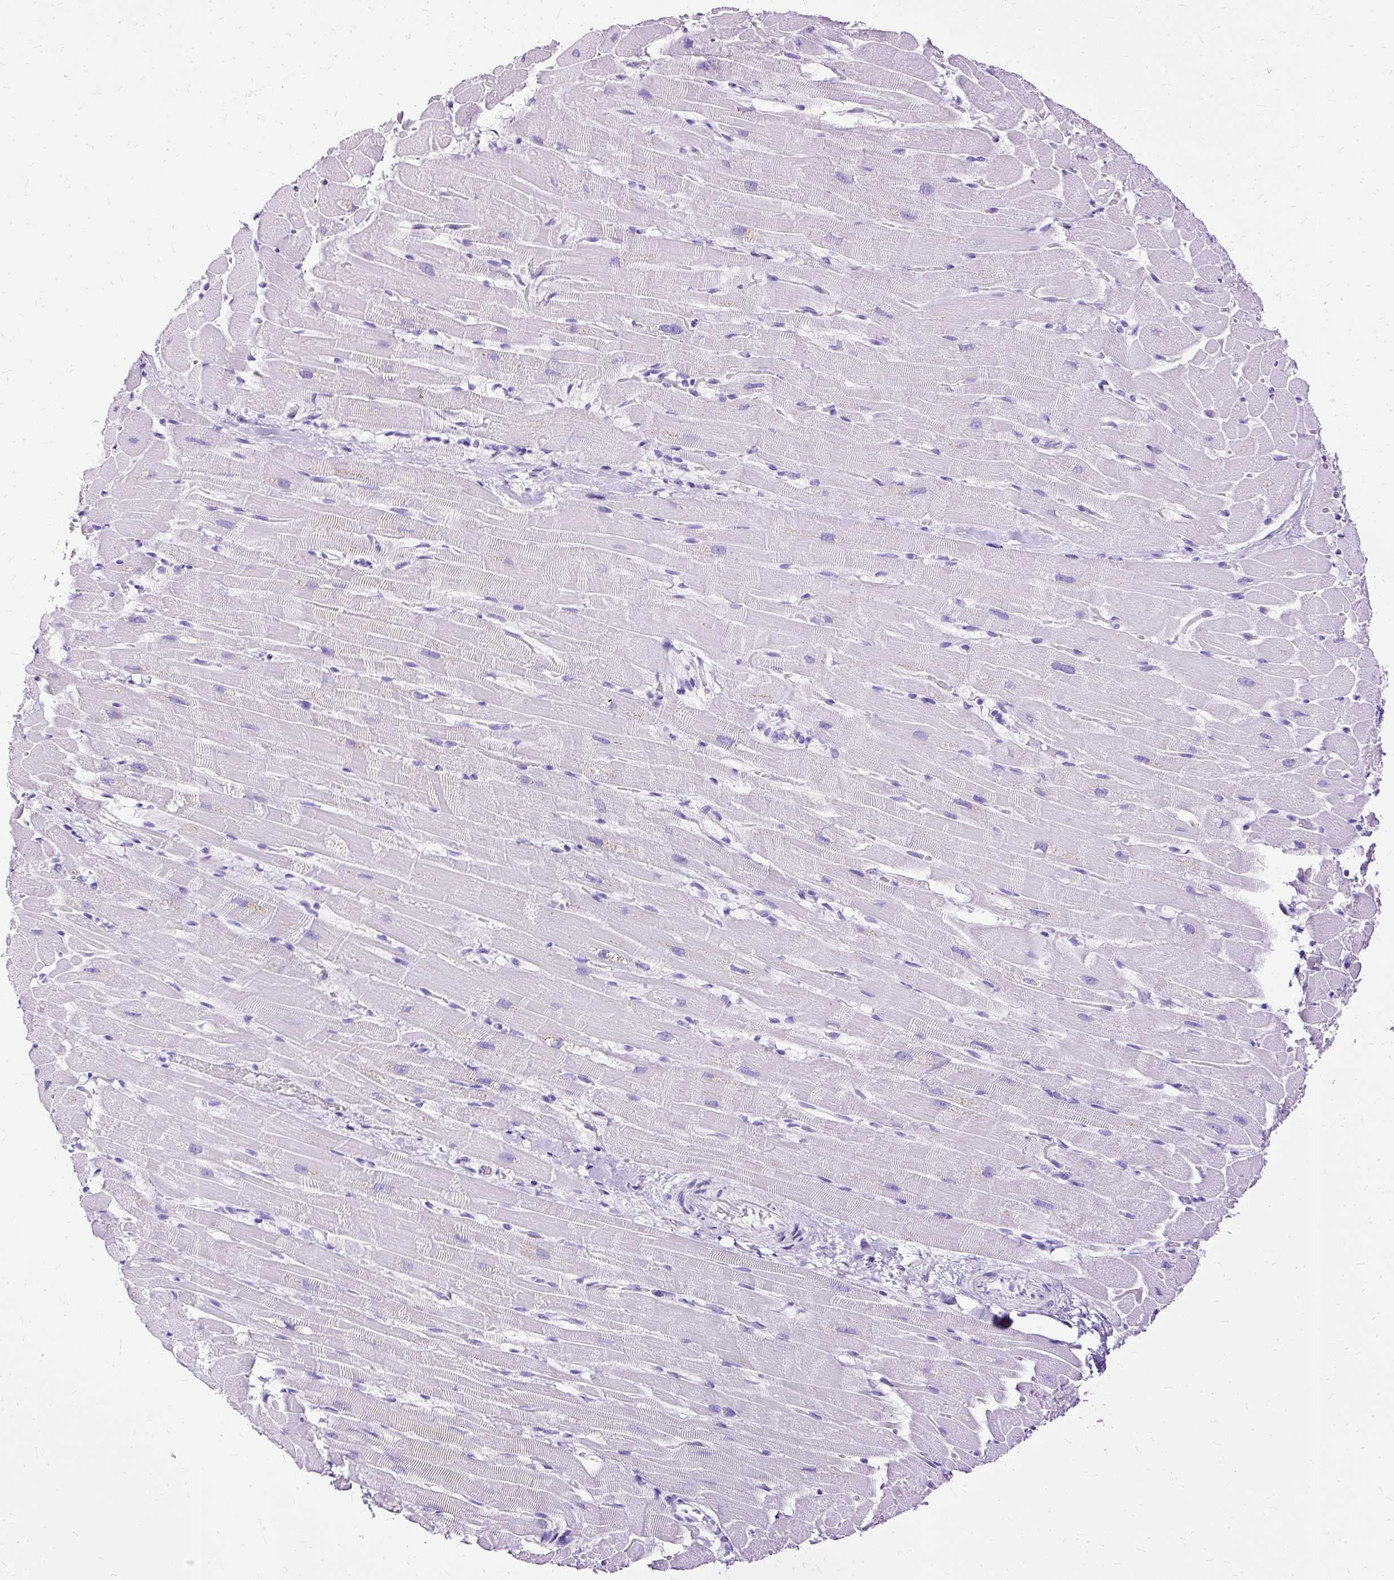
{"staining": {"intensity": "negative", "quantity": "none", "location": "none"}, "tissue": "heart muscle", "cell_type": "Cardiomyocytes", "image_type": "normal", "snomed": [{"axis": "morphology", "description": "Normal tissue, NOS"}, {"axis": "topography", "description": "Heart"}], "caption": "Protein analysis of benign heart muscle shows no significant expression in cardiomyocytes. (DAB immunohistochemistry (IHC) with hematoxylin counter stain).", "gene": "SLC8A2", "patient": {"sex": "male", "age": 37}}